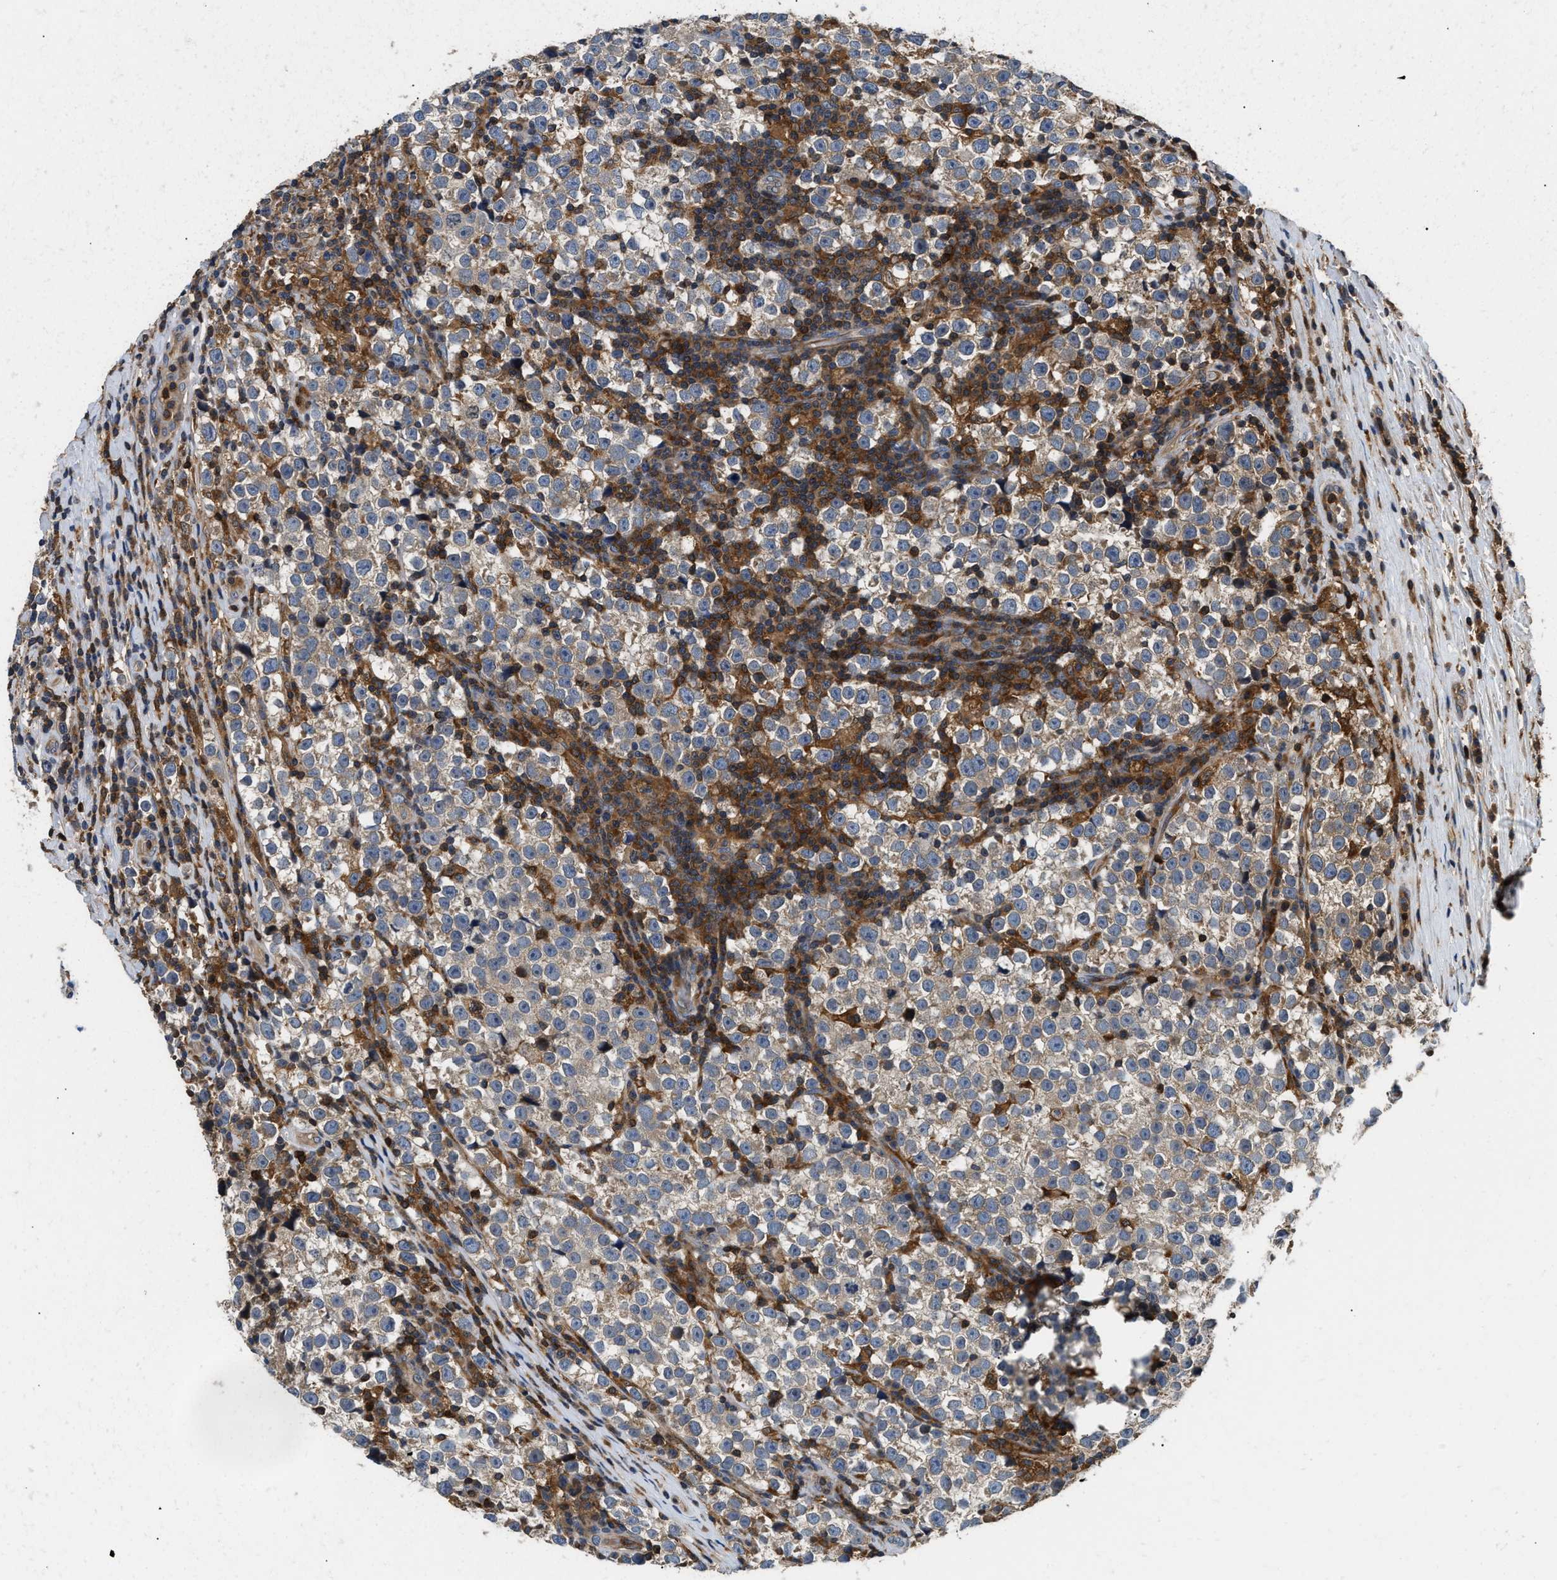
{"staining": {"intensity": "weak", "quantity": "25%-75%", "location": "cytoplasmic/membranous"}, "tissue": "testis cancer", "cell_type": "Tumor cells", "image_type": "cancer", "snomed": [{"axis": "morphology", "description": "Normal tissue, NOS"}, {"axis": "morphology", "description": "Seminoma, NOS"}, {"axis": "topography", "description": "Testis"}], "caption": "Testis cancer (seminoma) stained for a protein displays weak cytoplasmic/membranous positivity in tumor cells.", "gene": "OSTF1", "patient": {"sex": "male", "age": 43}}